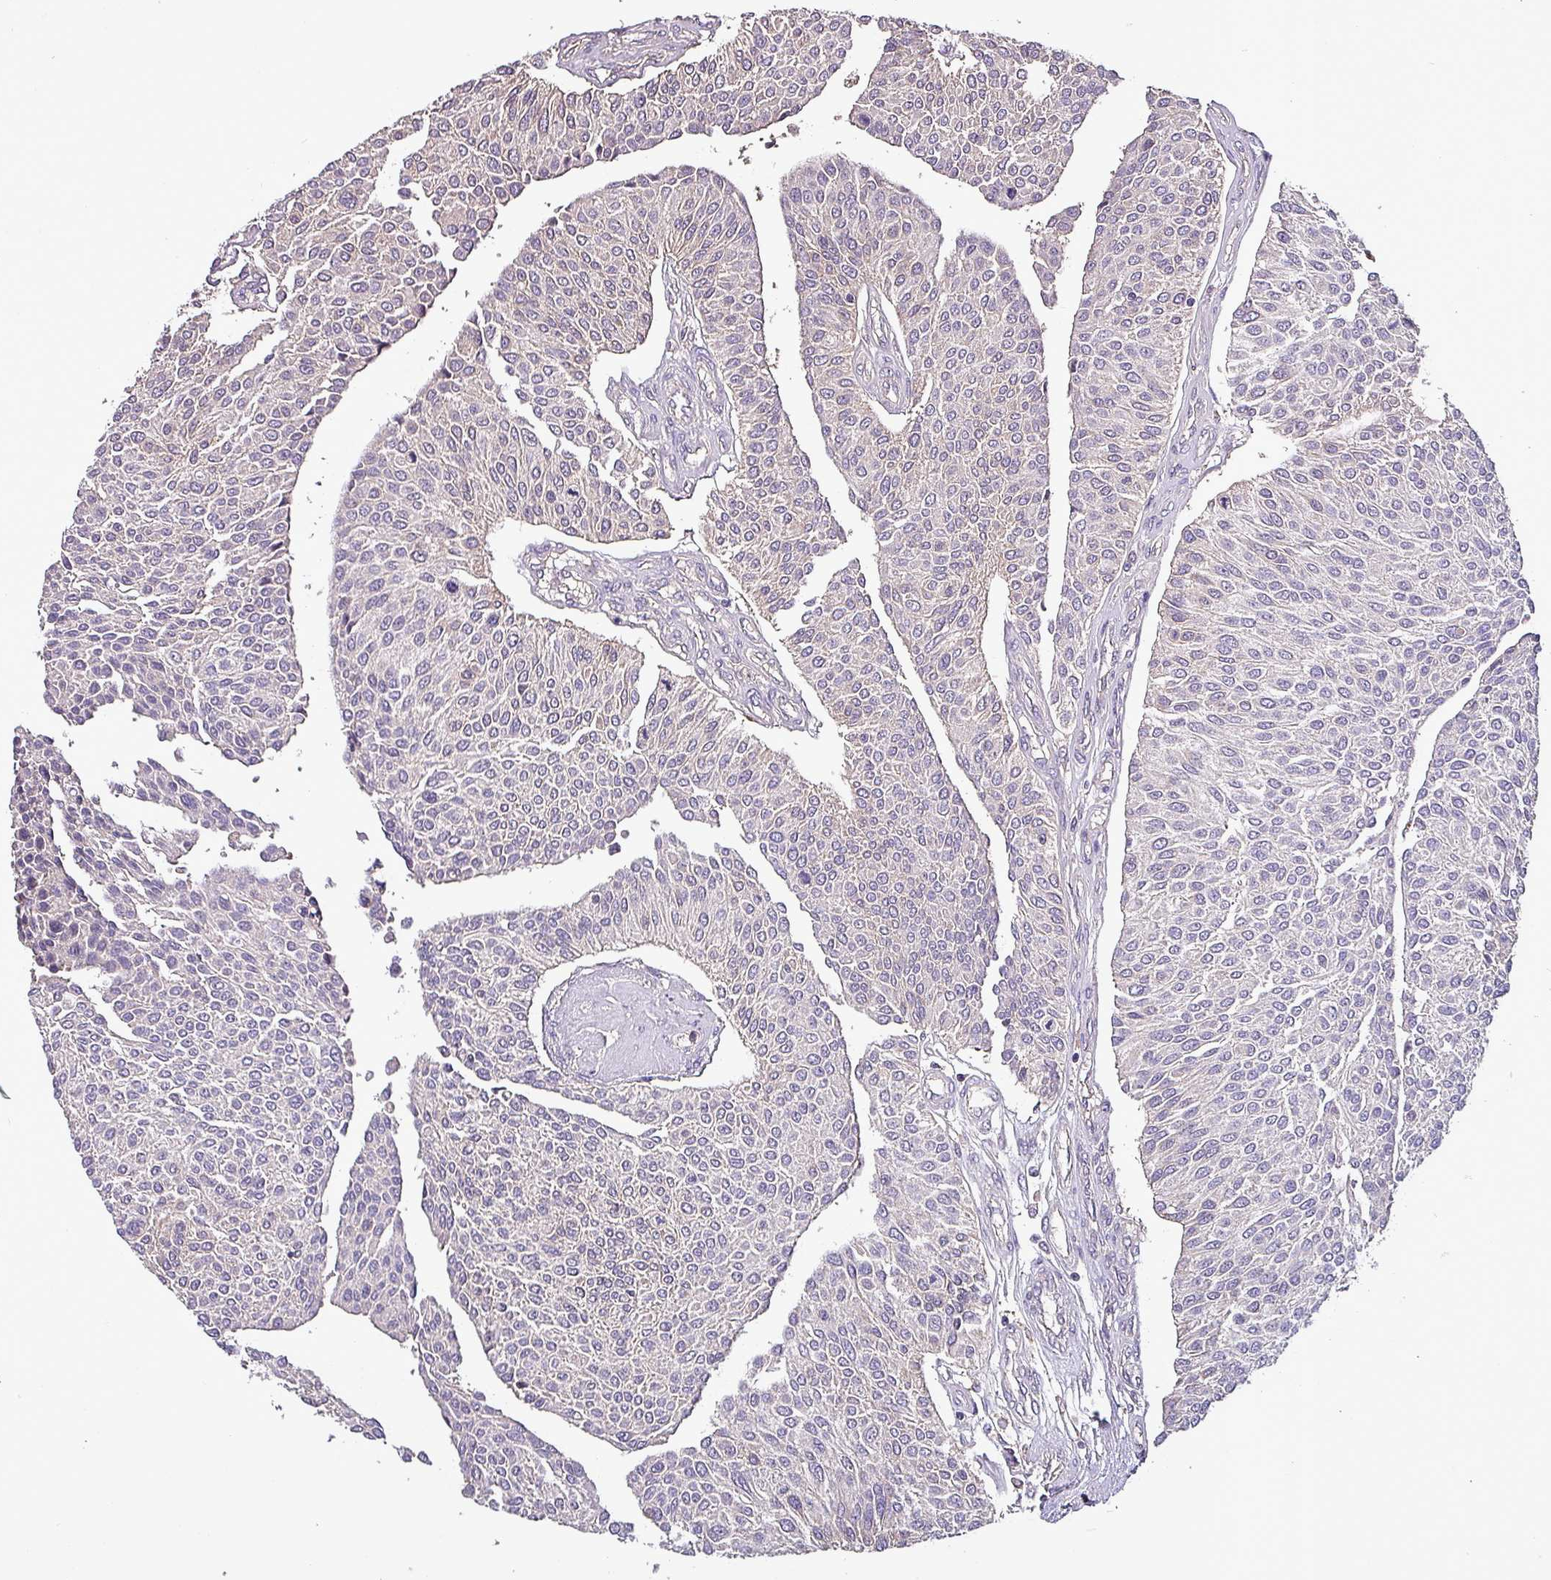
{"staining": {"intensity": "negative", "quantity": "none", "location": "none"}, "tissue": "urothelial cancer", "cell_type": "Tumor cells", "image_type": "cancer", "snomed": [{"axis": "morphology", "description": "Urothelial carcinoma, NOS"}, {"axis": "topography", "description": "Urinary bladder"}], "caption": "Immunohistochemistry (IHC) image of neoplastic tissue: transitional cell carcinoma stained with DAB (3,3'-diaminobenzidine) reveals no significant protein expression in tumor cells. (DAB (3,3'-diaminobenzidine) IHC, high magnification).", "gene": "PAFAH1B2", "patient": {"sex": "male", "age": 55}}